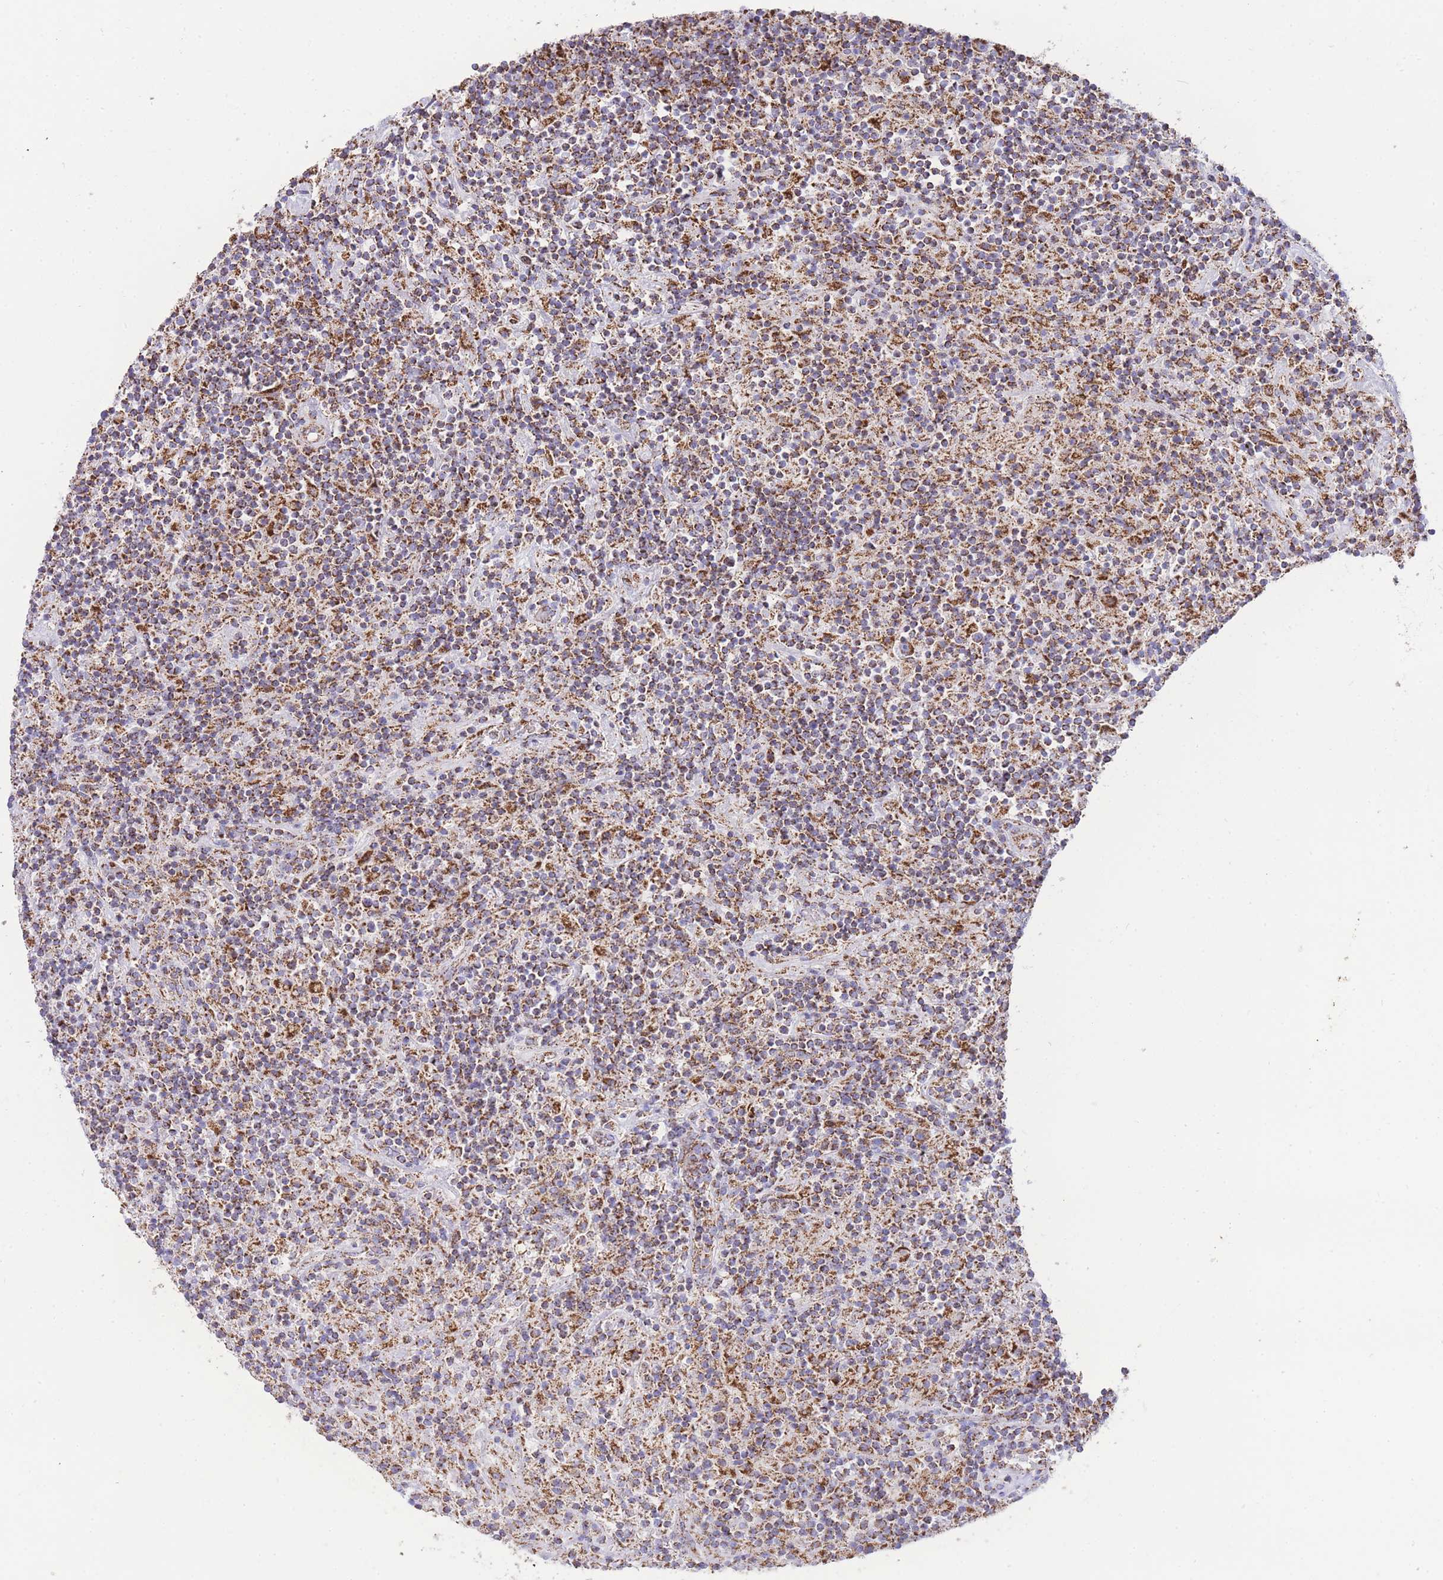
{"staining": {"intensity": "moderate", "quantity": ">75%", "location": "cytoplasmic/membranous"}, "tissue": "lymphoma", "cell_type": "Tumor cells", "image_type": "cancer", "snomed": [{"axis": "morphology", "description": "Hodgkin's disease, NOS"}, {"axis": "topography", "description": "Lymph node"}], "caption": "DAB immunohistochemical staining of lymphoma exhibits moderate cytoplasmic/membranous protein expression in approximately >75% of tumor cells.", "gene": "GSTM1", "patient": {"sex": "male", "age": 70}}